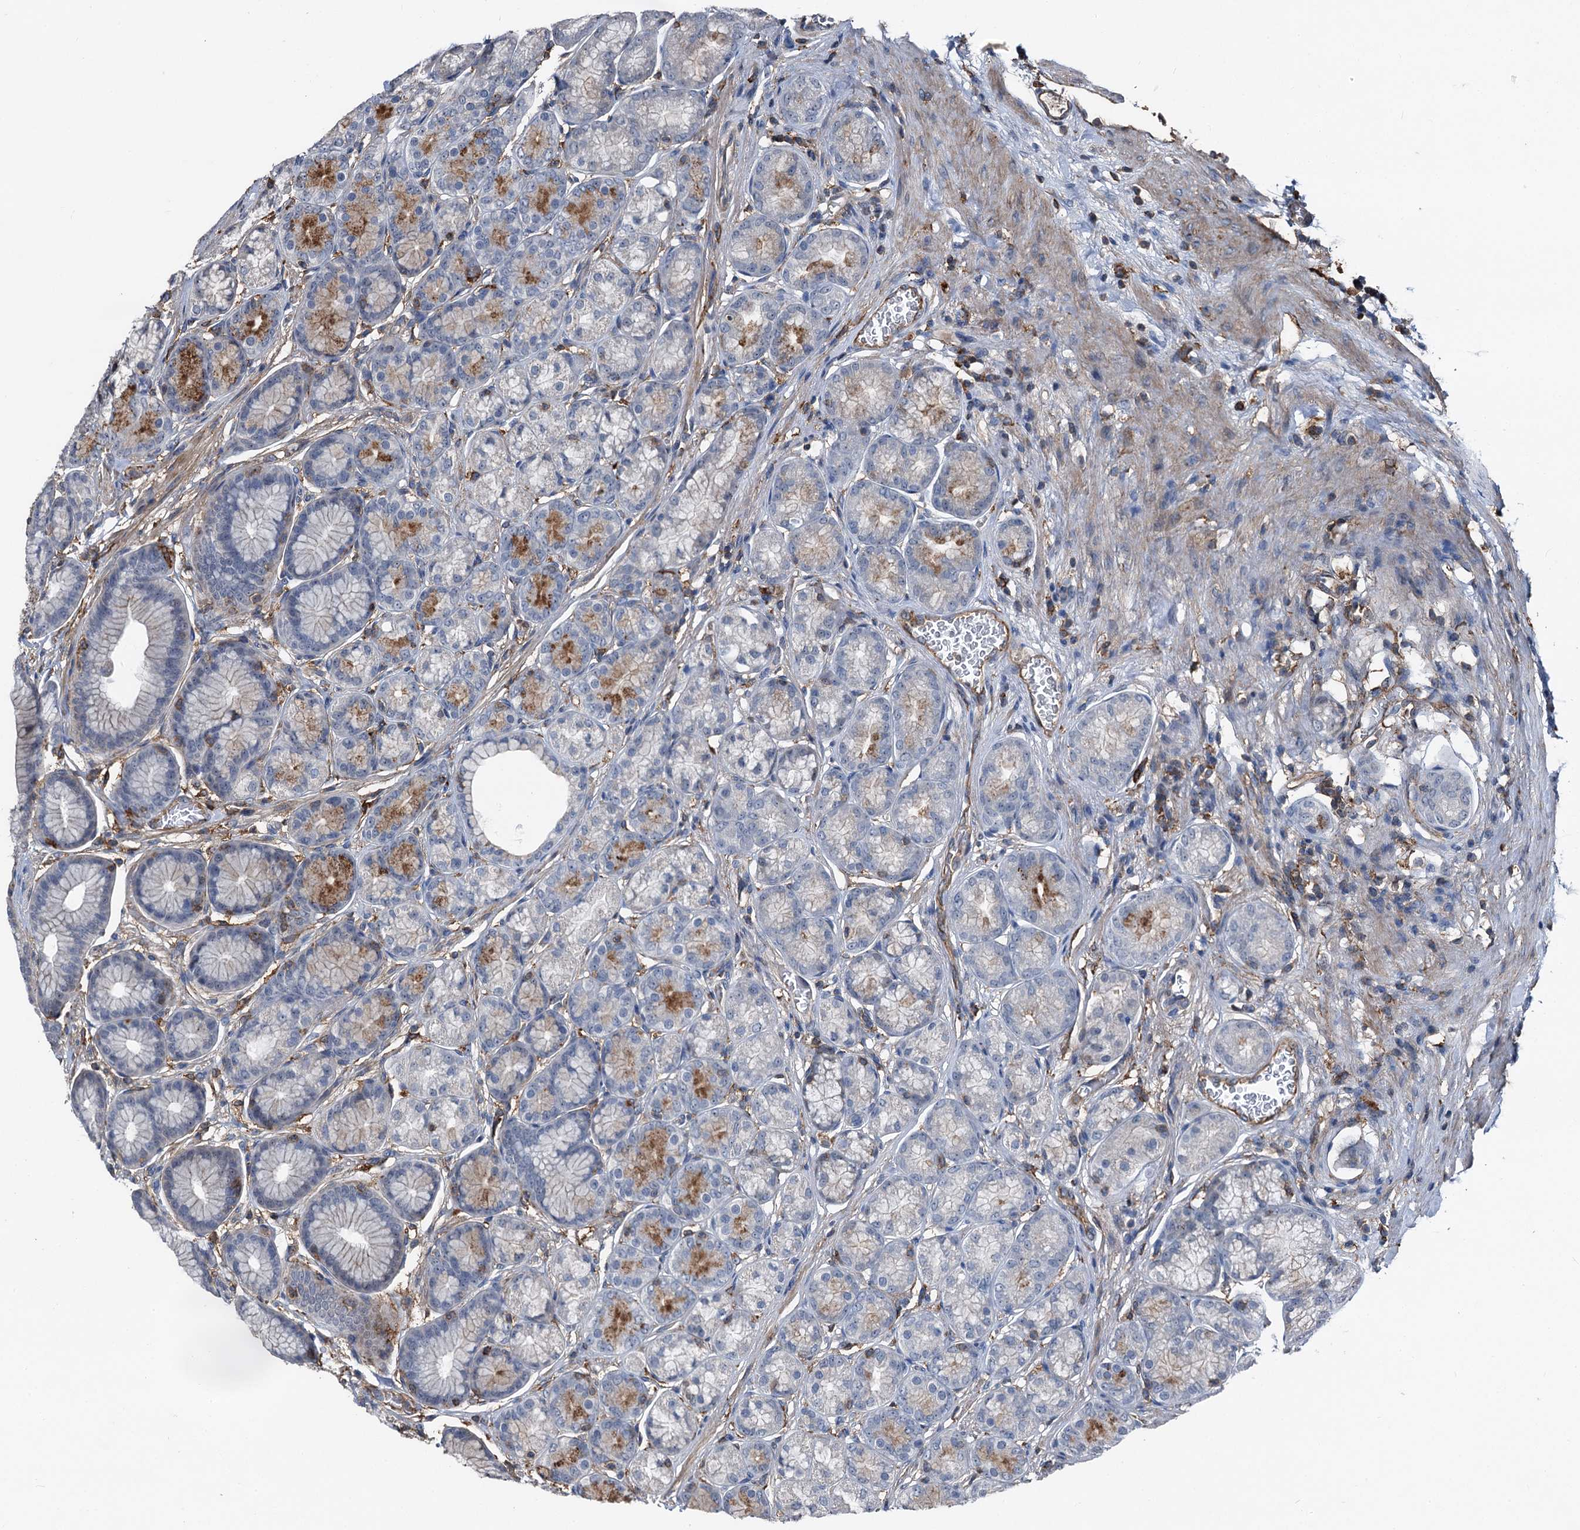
{"staining": {"intensity": "moderate", "quantity": "<25%", "location": "cytoplasmic/membranous"}, "tissue": "stomach", "cell_type": "Glandular cells", "image_type": "normal", "snomed": [{"axis": "morphology", "description": "Normal tissue, NOS"}, {"axis": "morphology", "description": "Adenocarcinoma, NOS"}, {"axis": "morphology", "description": "Adenocarcinoma, High grade"}, {"axis": "topography", "description": "Stomach, upper"}, {"axis": "topography", "description": "Stomach"}], "caption": "The histopathology image demonstrates staining of benign stomach, revealing moderate cytoplasmic/membranous protein positivity (brown color) within glandular cells. The protein of interest is stained brown, and the nuclei are stained in blue (DAB IHC with brightfield microscopy, high magnification).", "gene": "PLEKHO2", "patient": {"sex": "female", "age": 65}}